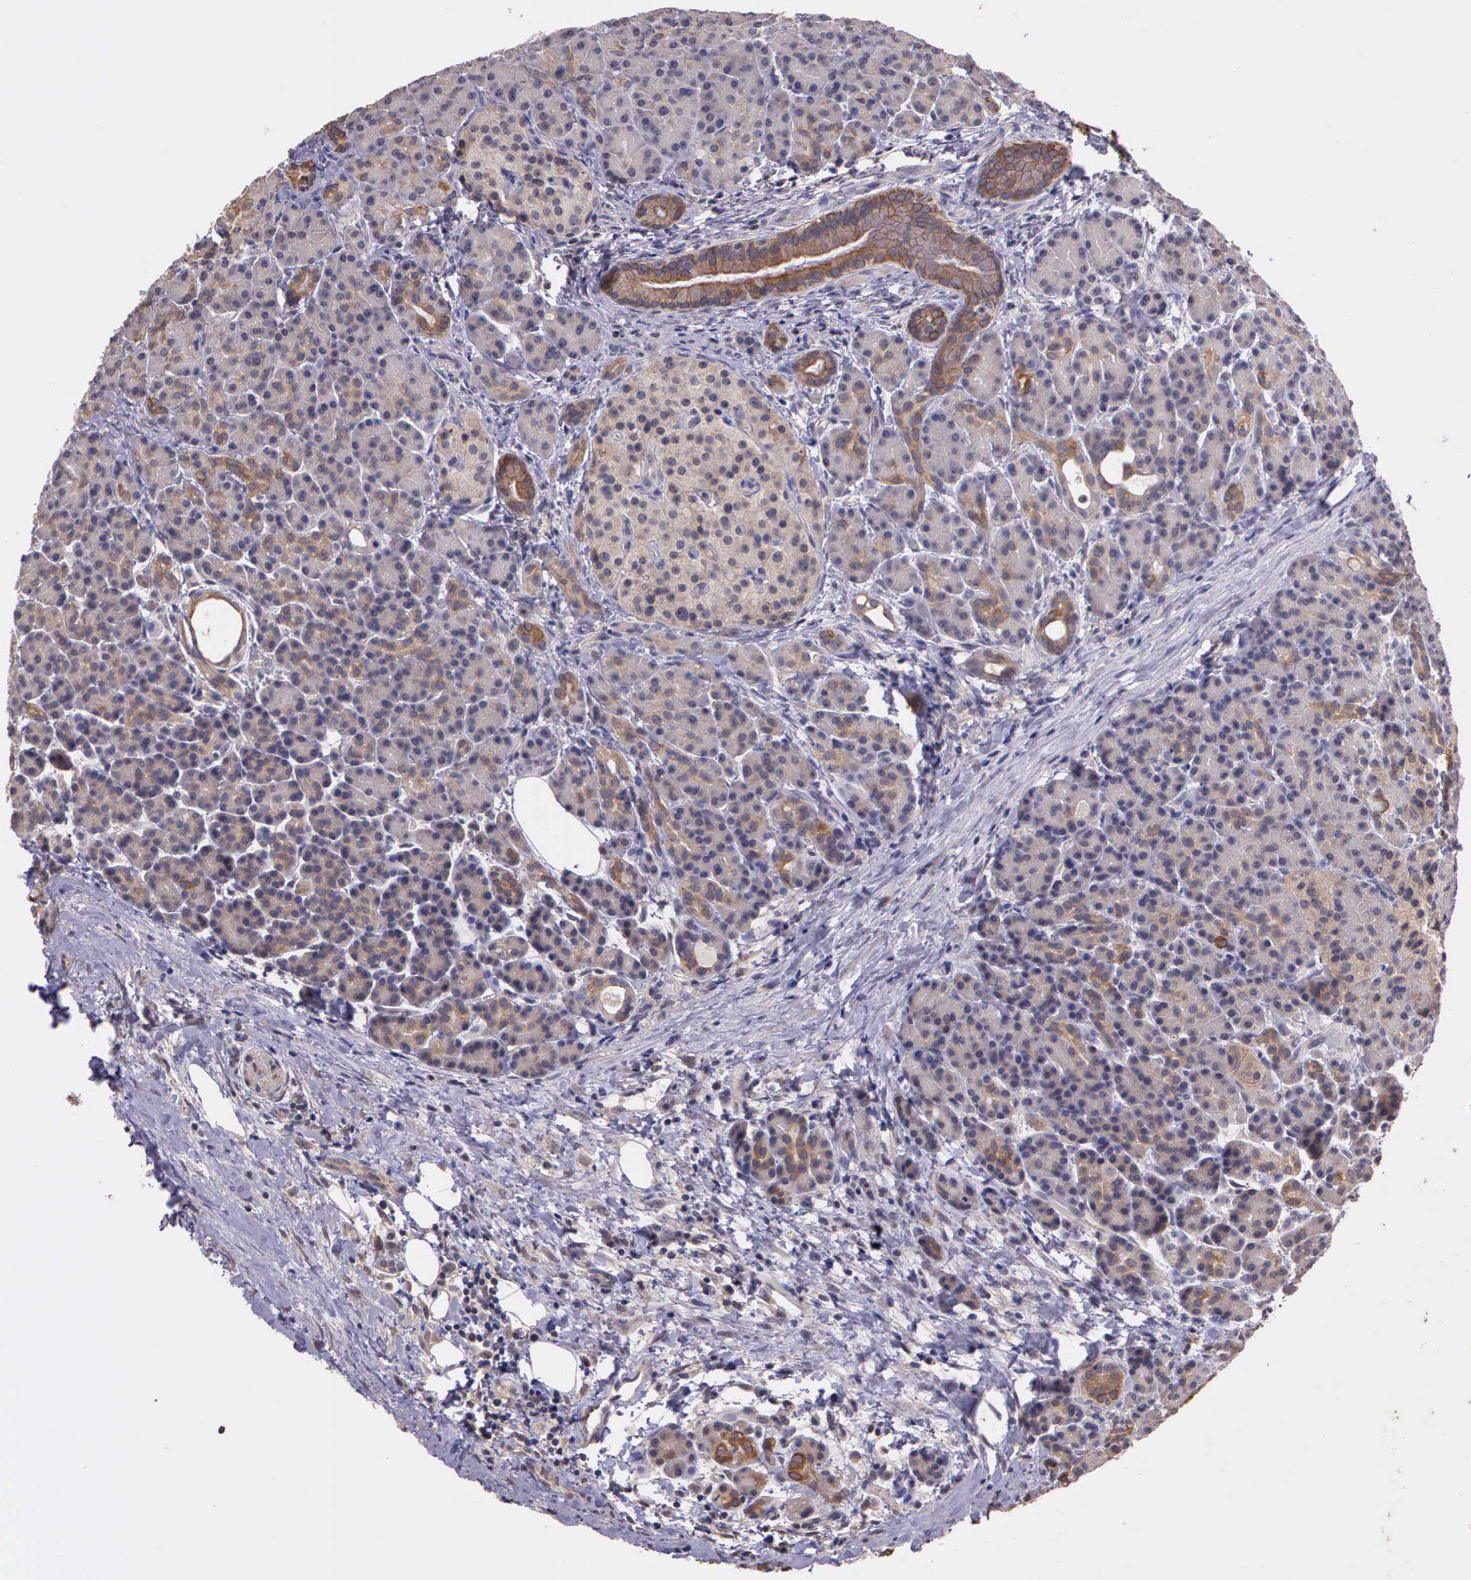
{"staining": {"intensity": "moderate", "quantity": ">75%", "location": "cytoplasmic/membranous"}, "tissue": "pancreas", "cell_type": "Exocrine glandular cells", "image_type": "normal", "snomed": [{"axis": "morphology", "description": "Normal tissue, NOS"}, {"axis": "topography", "description": "Pancreas"}], "caption": "Moderate cytoplasmic/membranous expression for a protein is seen in about >75% of exocrine glandular cells of unremarkable pancreas using immunohistochemistry (IHC).", "gene": "IGBP1P2", "patient": {"sex": "female", "age": 77}}